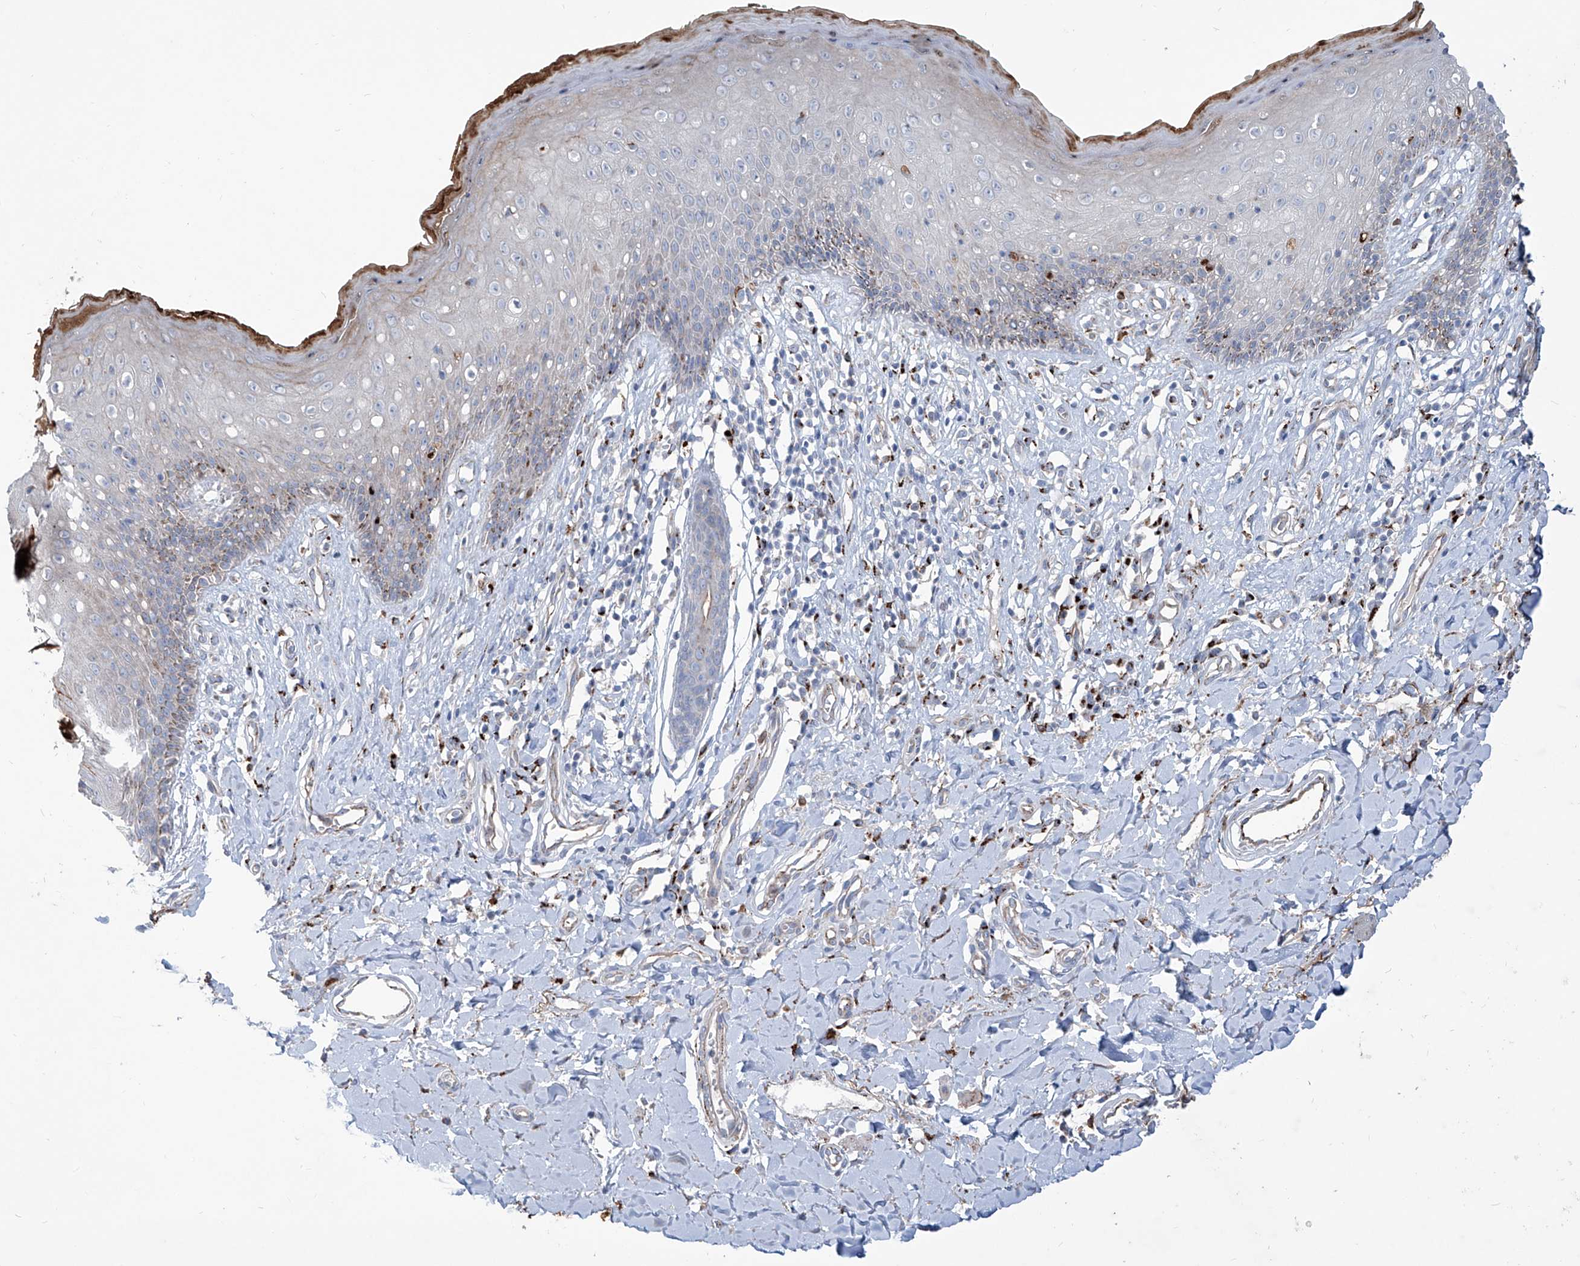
{"staining": {"intensity": "moderate", "quantity": "<25%", "location": "cytoplasmic/membranous"}, "tissue": "skin", "cell_type": "Epidermal cells", "image_type": "normal", "snomed": [{"axis": "morphology", "description": "Normal tissue, NOS"}, {"axis": "morphology", "description": "Squamous cell carcinoma, NOS"}, {"axis": "topography", "description": "Vulva"}], "caption": "About <25% of epidermal cells in benign human skin reveal moderate cytoplasmic/membranous protein positivity as visualized by brown immunohistochemical staining.", "gene": "CDH5", "patient": {"sex": "female", "age": 85}}